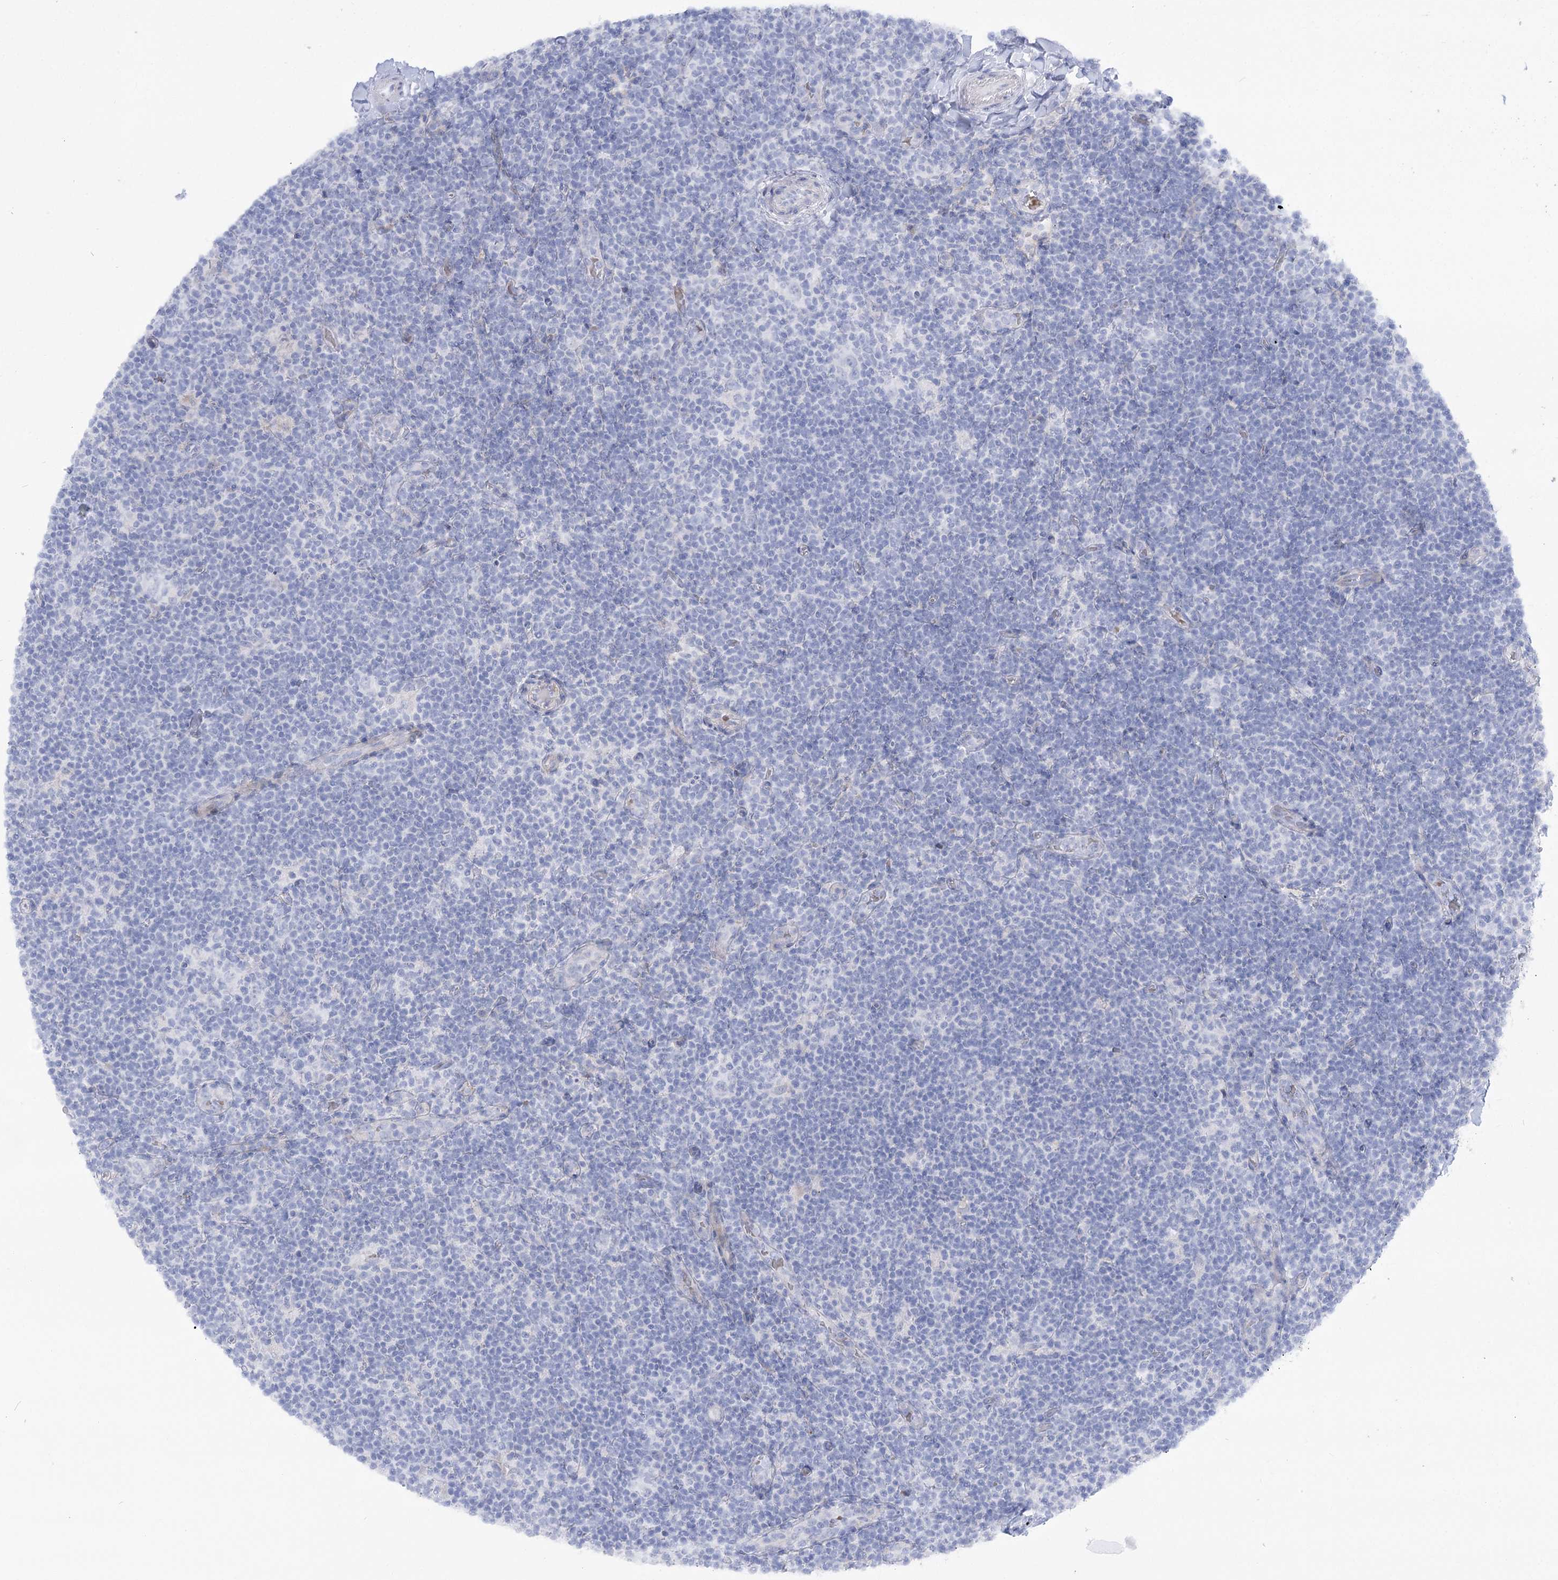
{"staining": {"intensity": "negative", "quantity": "none", "location": "none"}, "tissue": "lymphoma", "cell_type": "Tumor cells", "image_type": "cancer", "snomed": [{"axis": "morphology", "description": "Hodgkin's disease, NOS"}, {"axis": "topography", "description": "Lymph node"}], "caption": "Immunohistochemistry image of neoplastic tissue: lymphoma stained with DAB (3,3'-diaminobenzidine) exhibits no significant protein positivity in tumor cells.", "gene": "SIAE", "patient": {"sex": "female", "age": 57}}